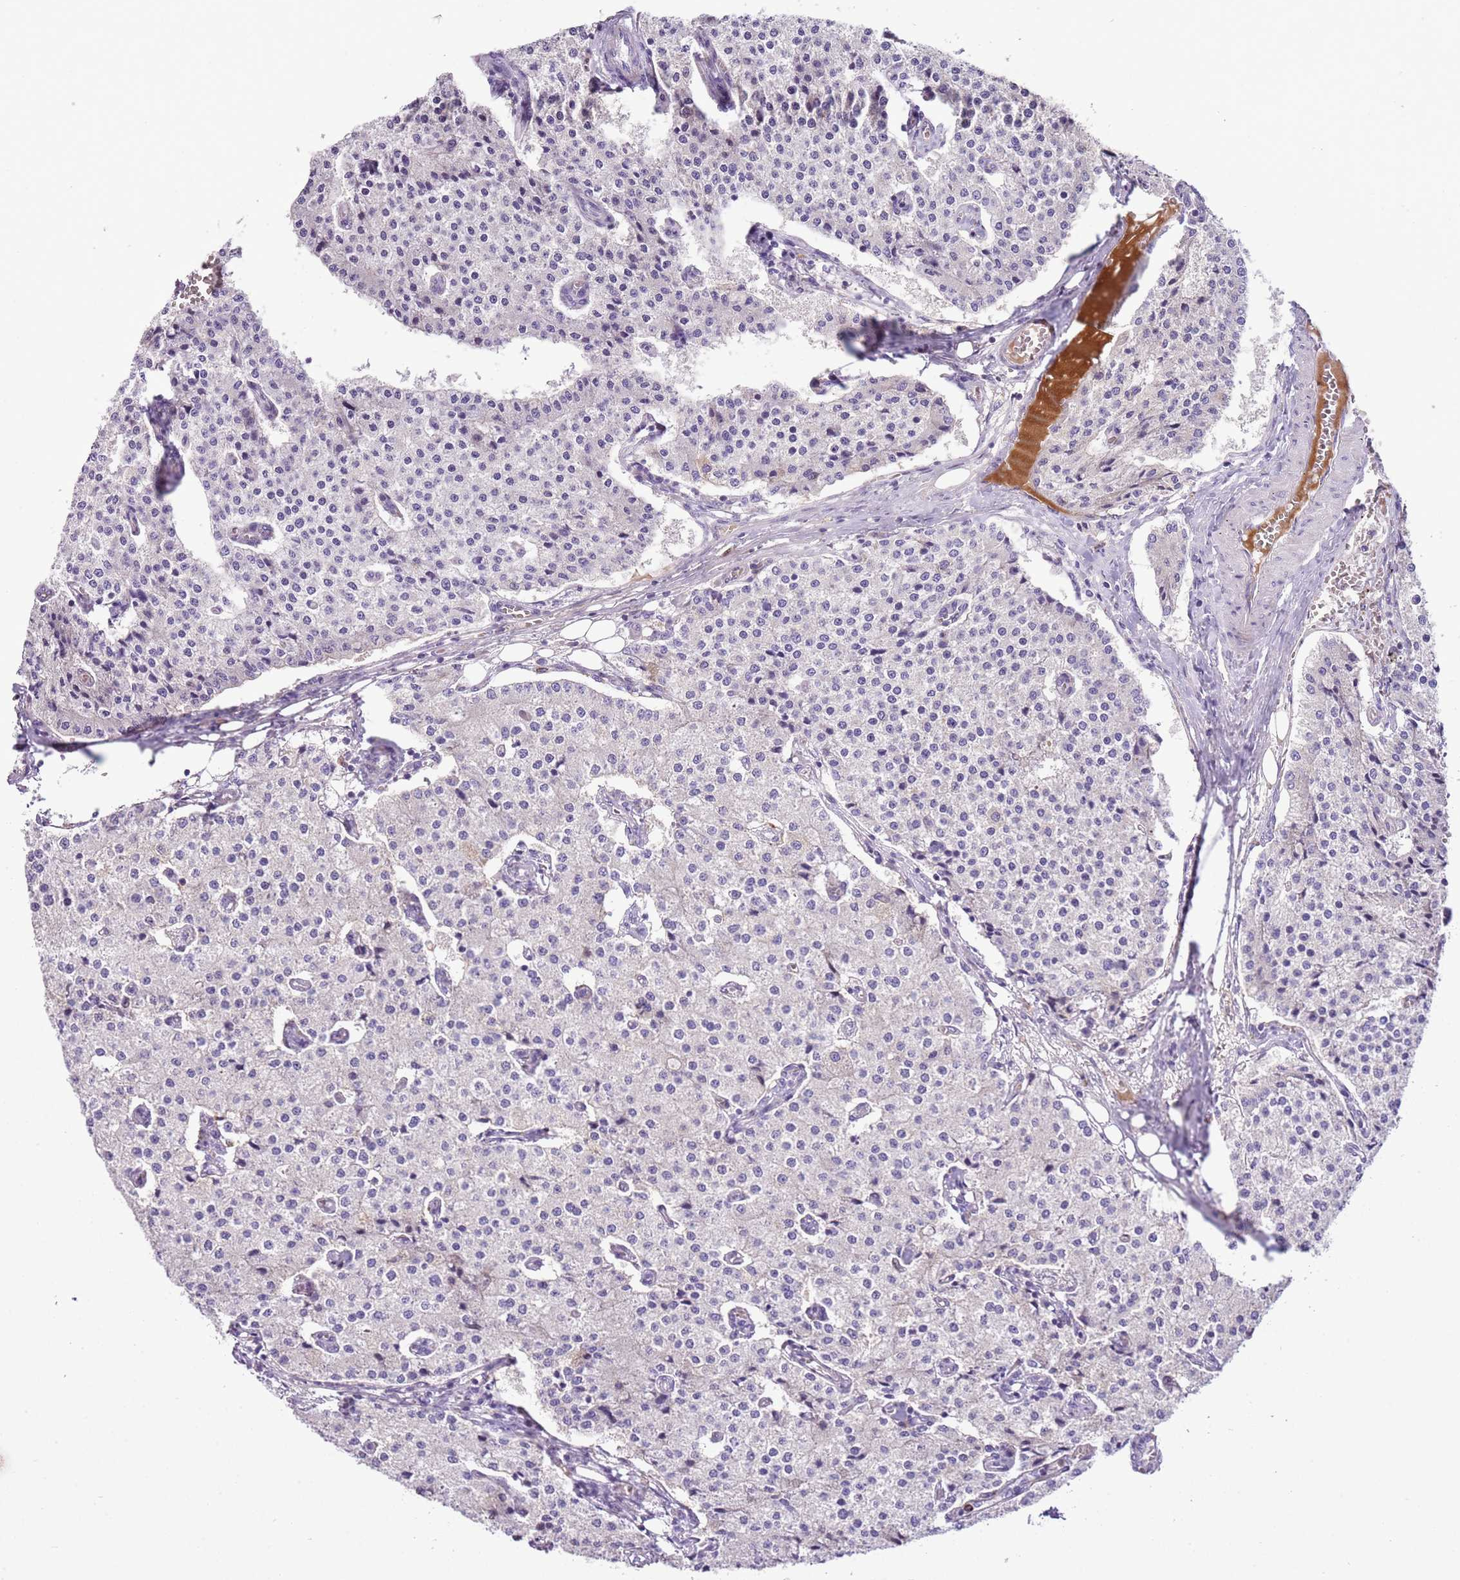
{"staining": {"intensity": "negative", "quantity": "none", "location": "none"}, "tissue": "carcinoid", "cell_type": "Tumor cells", "image_type": "cancer", "snomed": [{"axis": "morphology", "description": "Carcinoid, malignant, NOS"}, {"axis": "topography", "description": "Colon"}], "caption": "Immunohistochemistry (IHC) photomicrograph of human carcinoid (malignant) stained for a protein (brown), which reveals no expression in tumor cells.", "gene": "SCAMP5", "patient": {"sex": "female", "age": 52}}